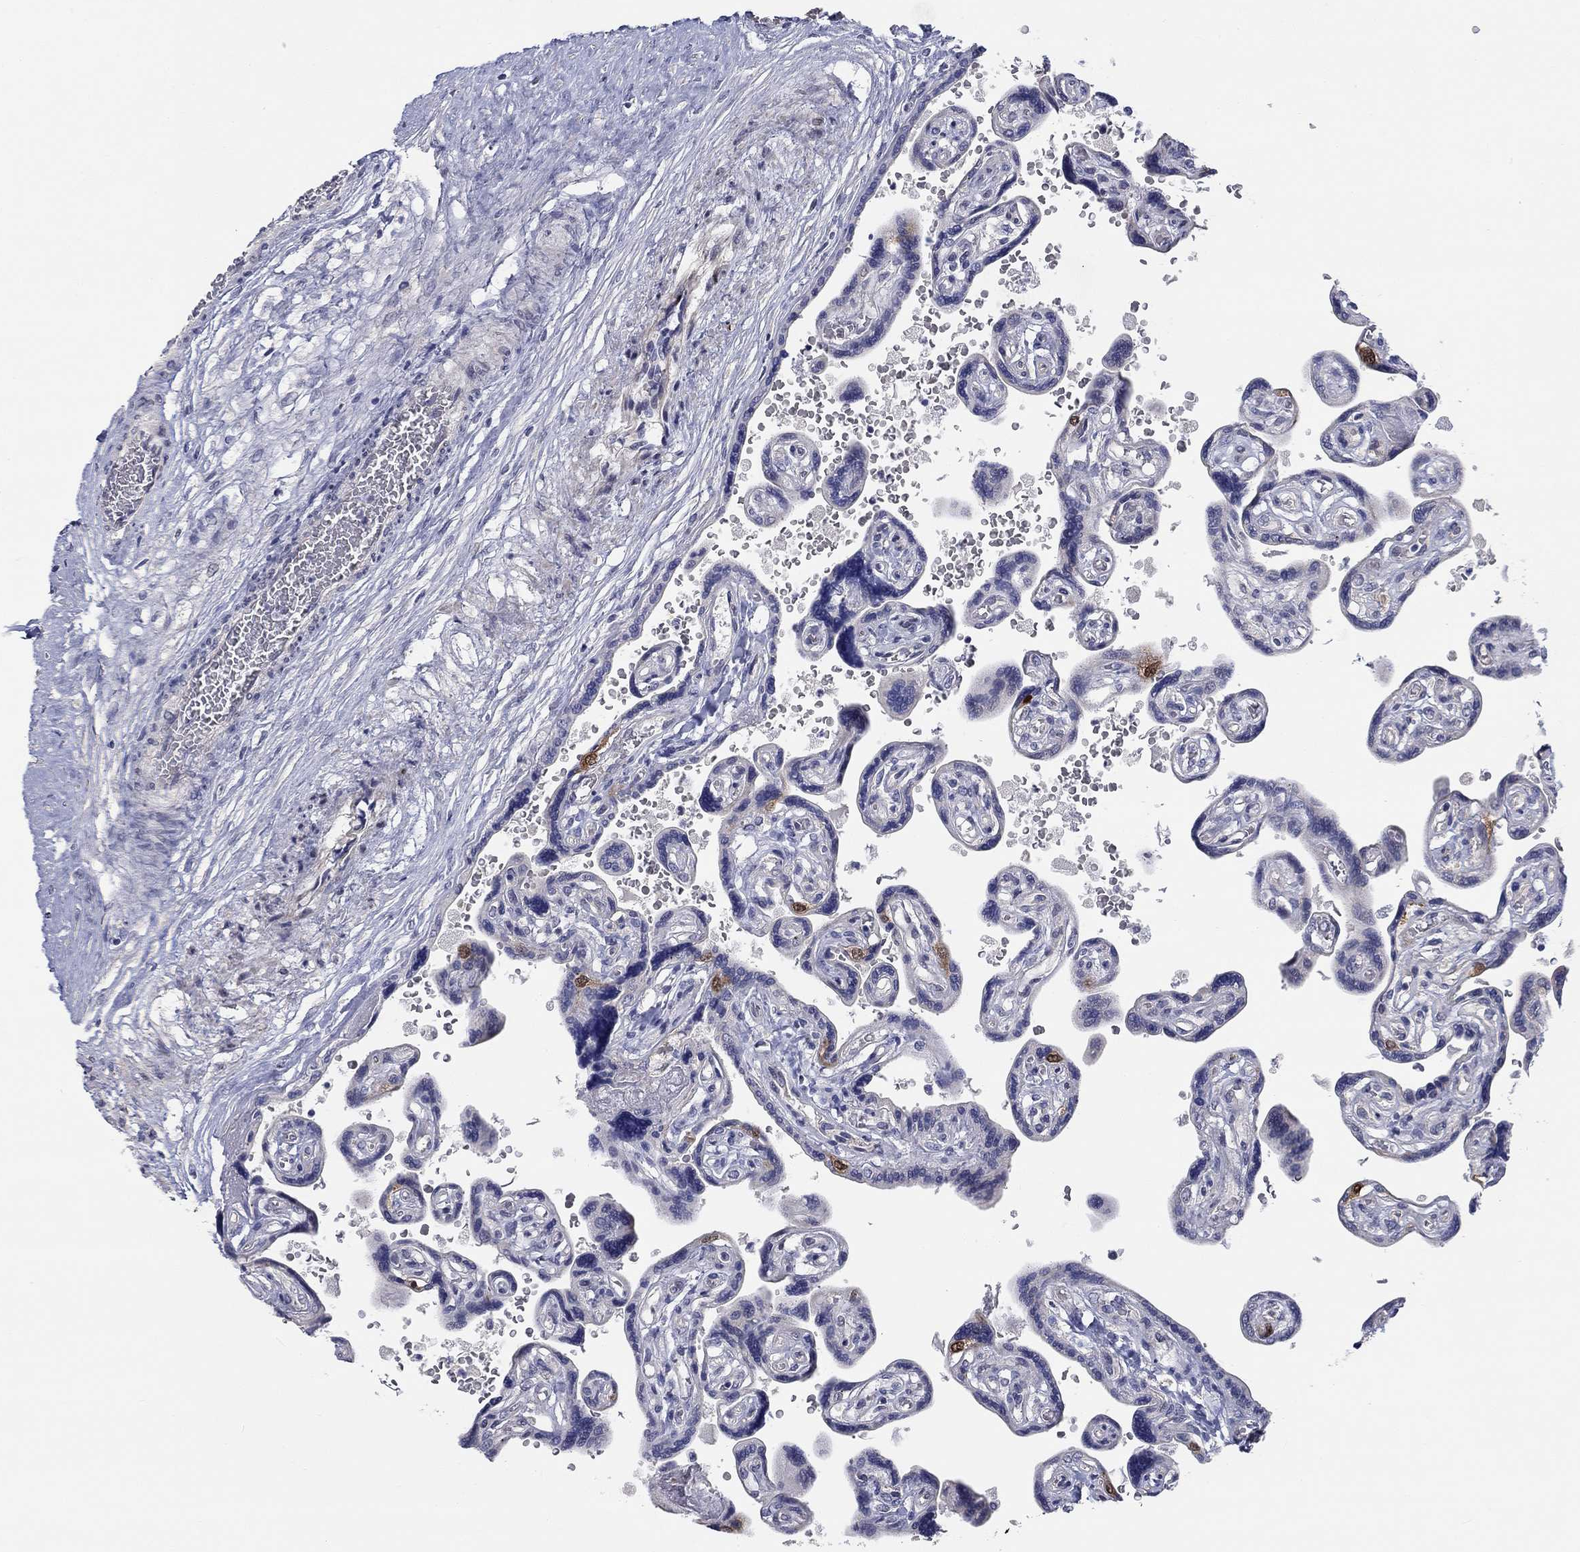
{"staining": {"intensity": "negative", "quantity": "none", "location": "none"}, "tissue": "placenta", "cell_type": "Decidual cells", "image_type": "normal", "snomed": [{"axis": "morphology", "description": "Normal tissue, NOS"}, {"axis": "topography", "description": "Placenta"}], "caption": "Immunohistochemistry (IHC) of benign human placenta exhibits no staining in decidual cells. The staining was performed using DAB to visualize the protein expression in brown, while the nuclei were stained in blue with hematoxylin (Magnification: 20x).", "gene": "PRC1", "patient": {"sex": "female", "age": 32}}